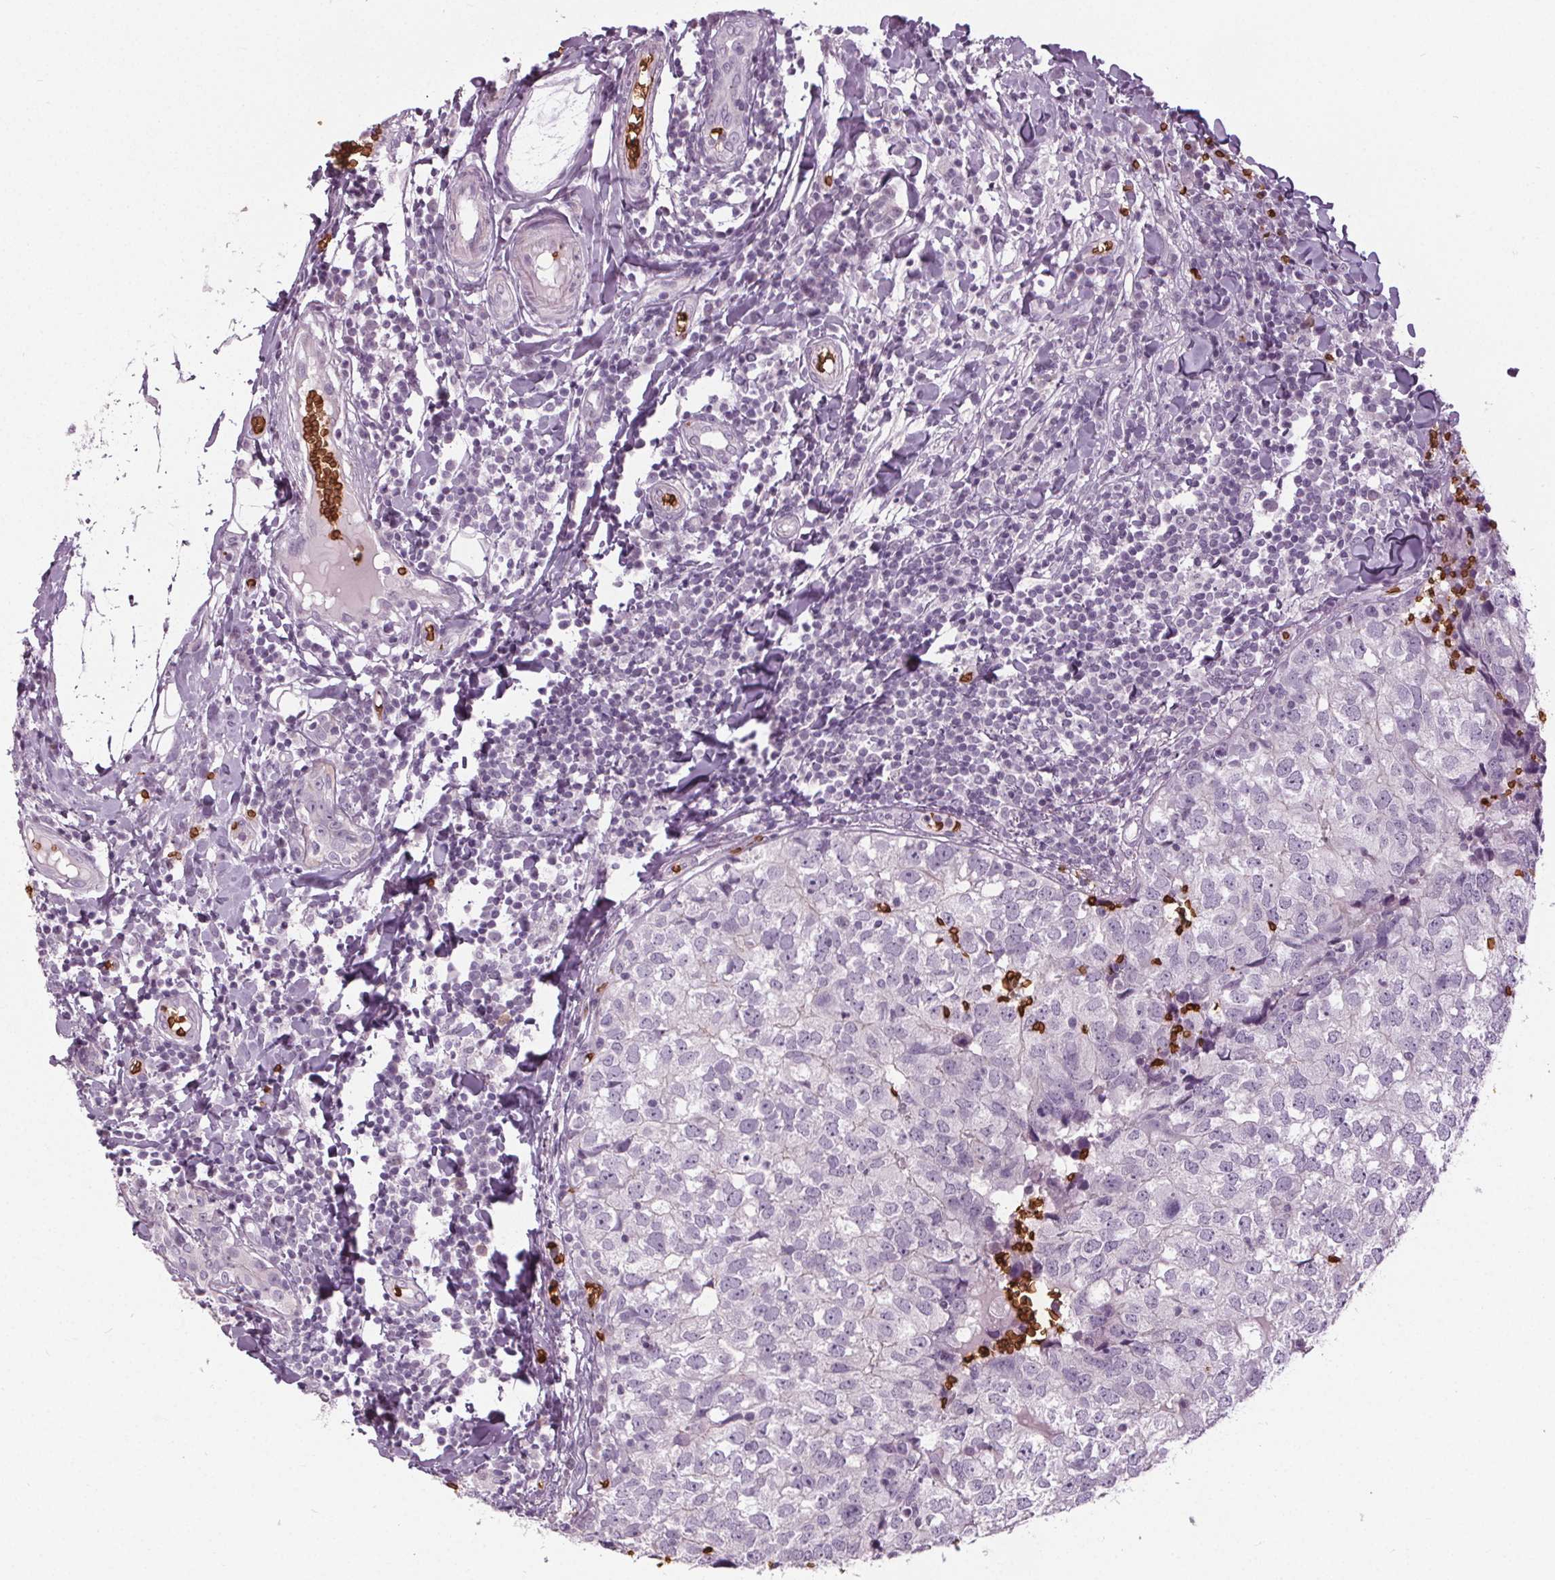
{"staining": {"intensity": "negative", "quantity": "none", "location": "none"}, "tissue": "breast cancer", "cell_type": "Tumor cells", "image_type": "cancer", "snomed": [{"axis": "morphology", "description": "Duct carcinoma"}, {"axis": "topography", "description": "Breast"}], "caption": "High power microscopy photomicrograph of an IHC photomicrograph of breast cancer (infiltrating ductal carcinoma), revealing no significant staining in tumor cells.", "gene": "SLC4A1", "patient": {"sex": "female", "age": 30}}